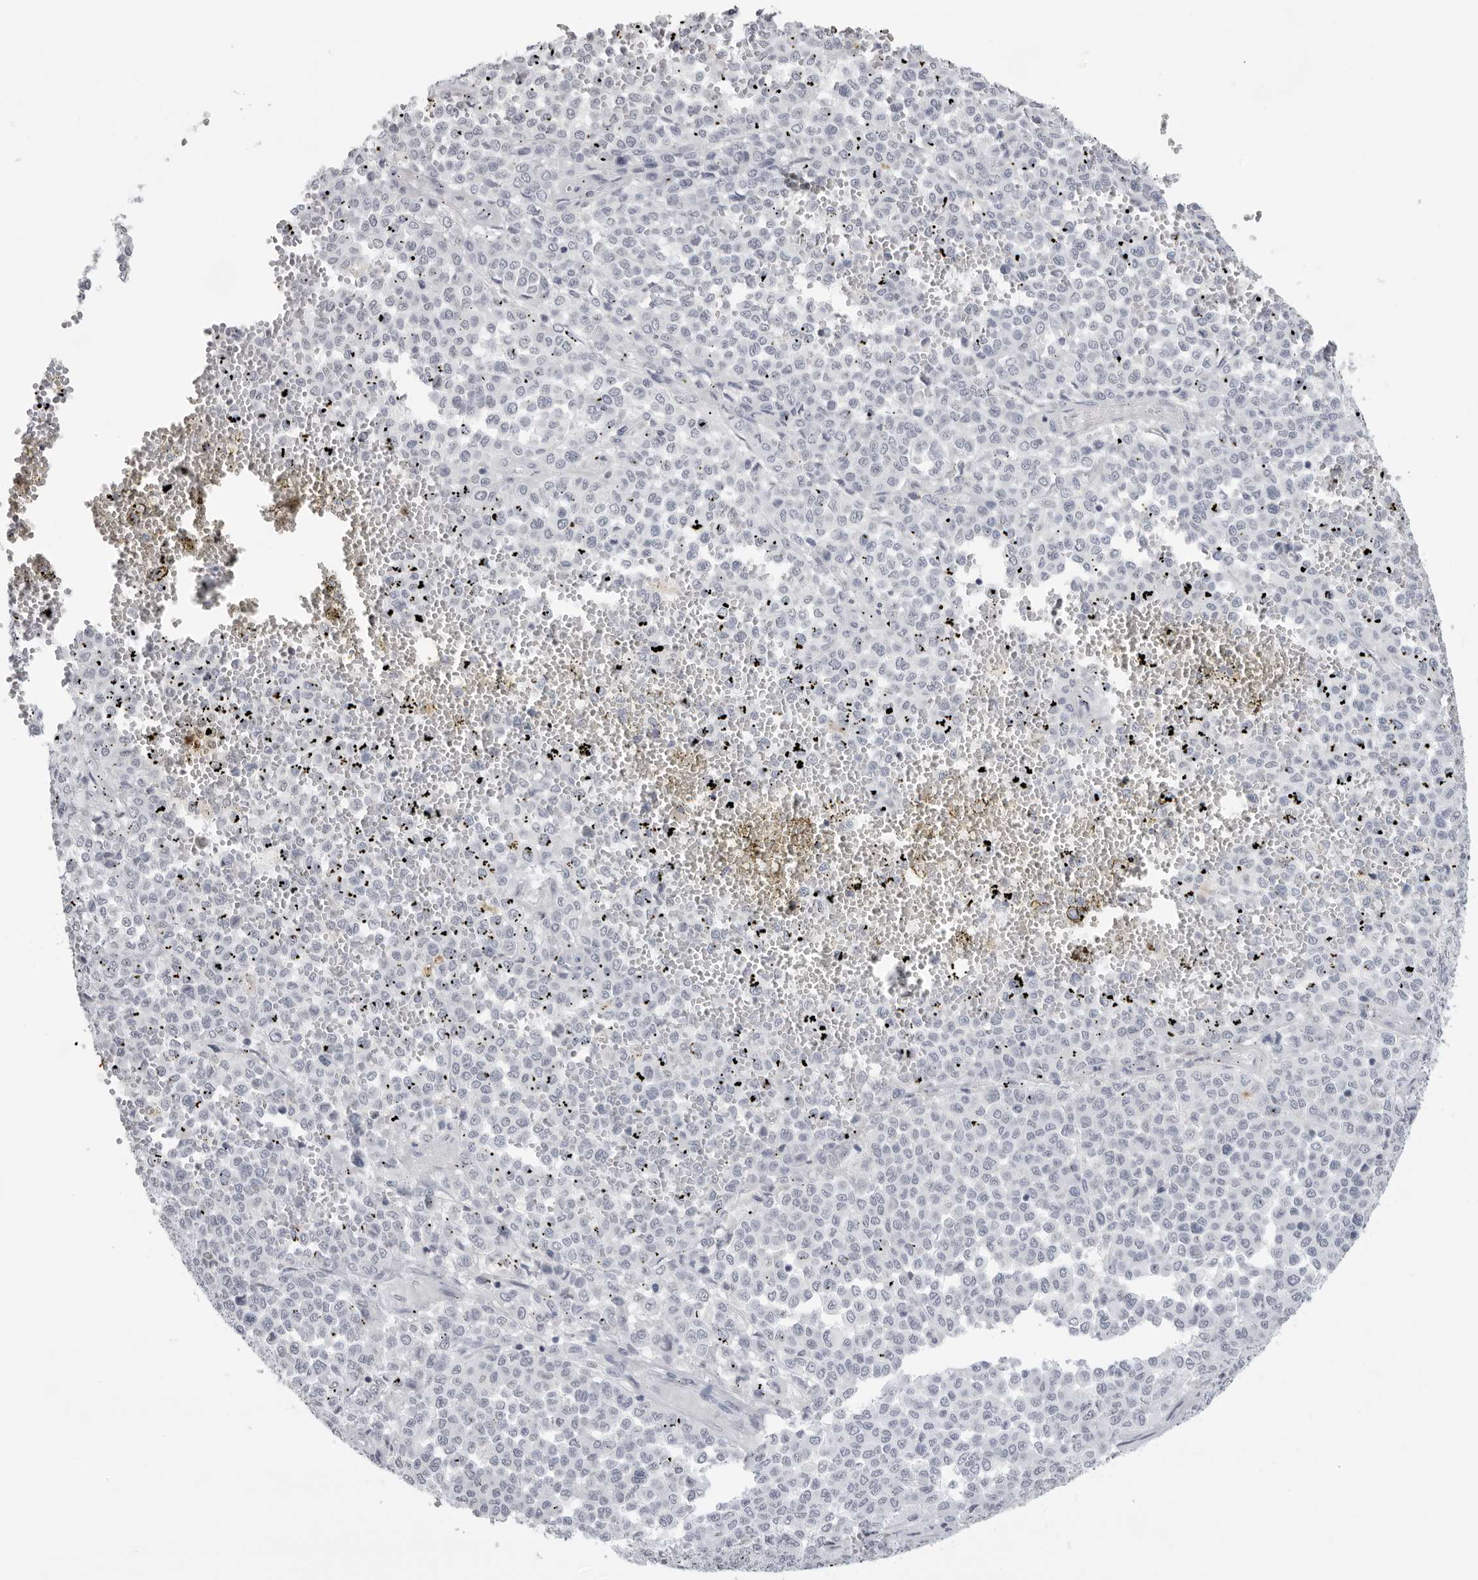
{"staining": {"intensity": "negative", "quantity": "none", "location": "none"}, "tissue": "melanoma", "cell_type": "Tumor cells", "image_type": "cancer", "snomed": [{"axis": "morphology", "description": "Malignant melanoma, Metastatic site"}, {"axis": "topography", "description": "Pancreas"}], "caption": "The photomicrograph shows no significant positivity in tumor cells of melanoma.", "gene": "SERPINF2", "patient": {"sex": "female", "age": 30}}